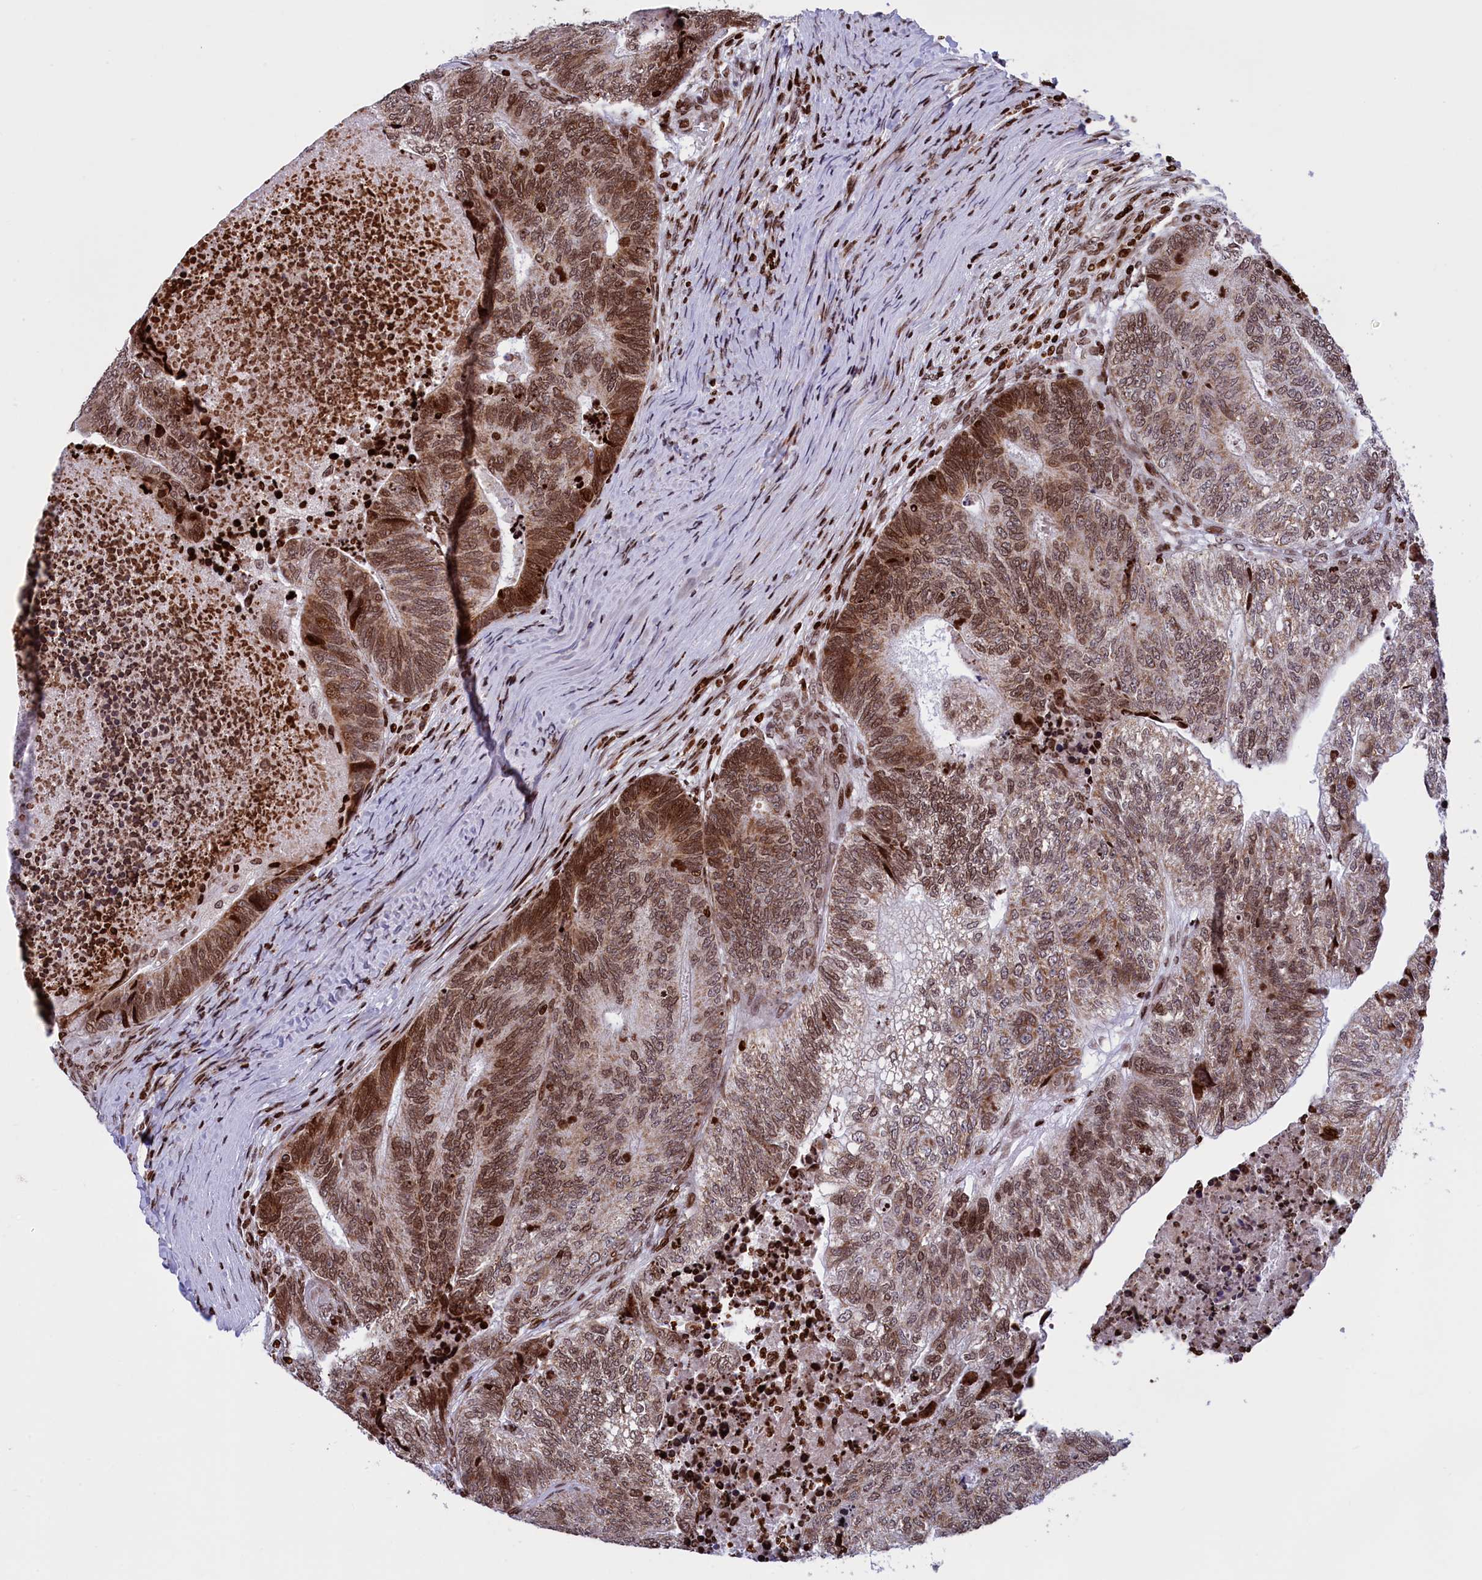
{"staining": {"intensity": "moderate", "quantity": "25%-75%", "location": "cytoplasmic/membranous,nuclear"}, "tissue": "colorectal cancer", "cell_type": "Tumor cells", "image_type": "cancer", "snomed": [{"axis": "morphology", "description": "Adenocarcinoma, NOS"}, {"axis": "topography", "description": "Colon"}], "caption": "Protein expression by immunohistochemistry (IHC) reveals moderate cytoplasmic/membranous and nuclear staining in about 25%-75% of tumor cells in adenocarcinoma (colorectal). Ihc stains the protein of interest in brown and the nuclei are stained blue.", "gene": "TIMM29", "patient": {"sex": "female", "age": 67}}